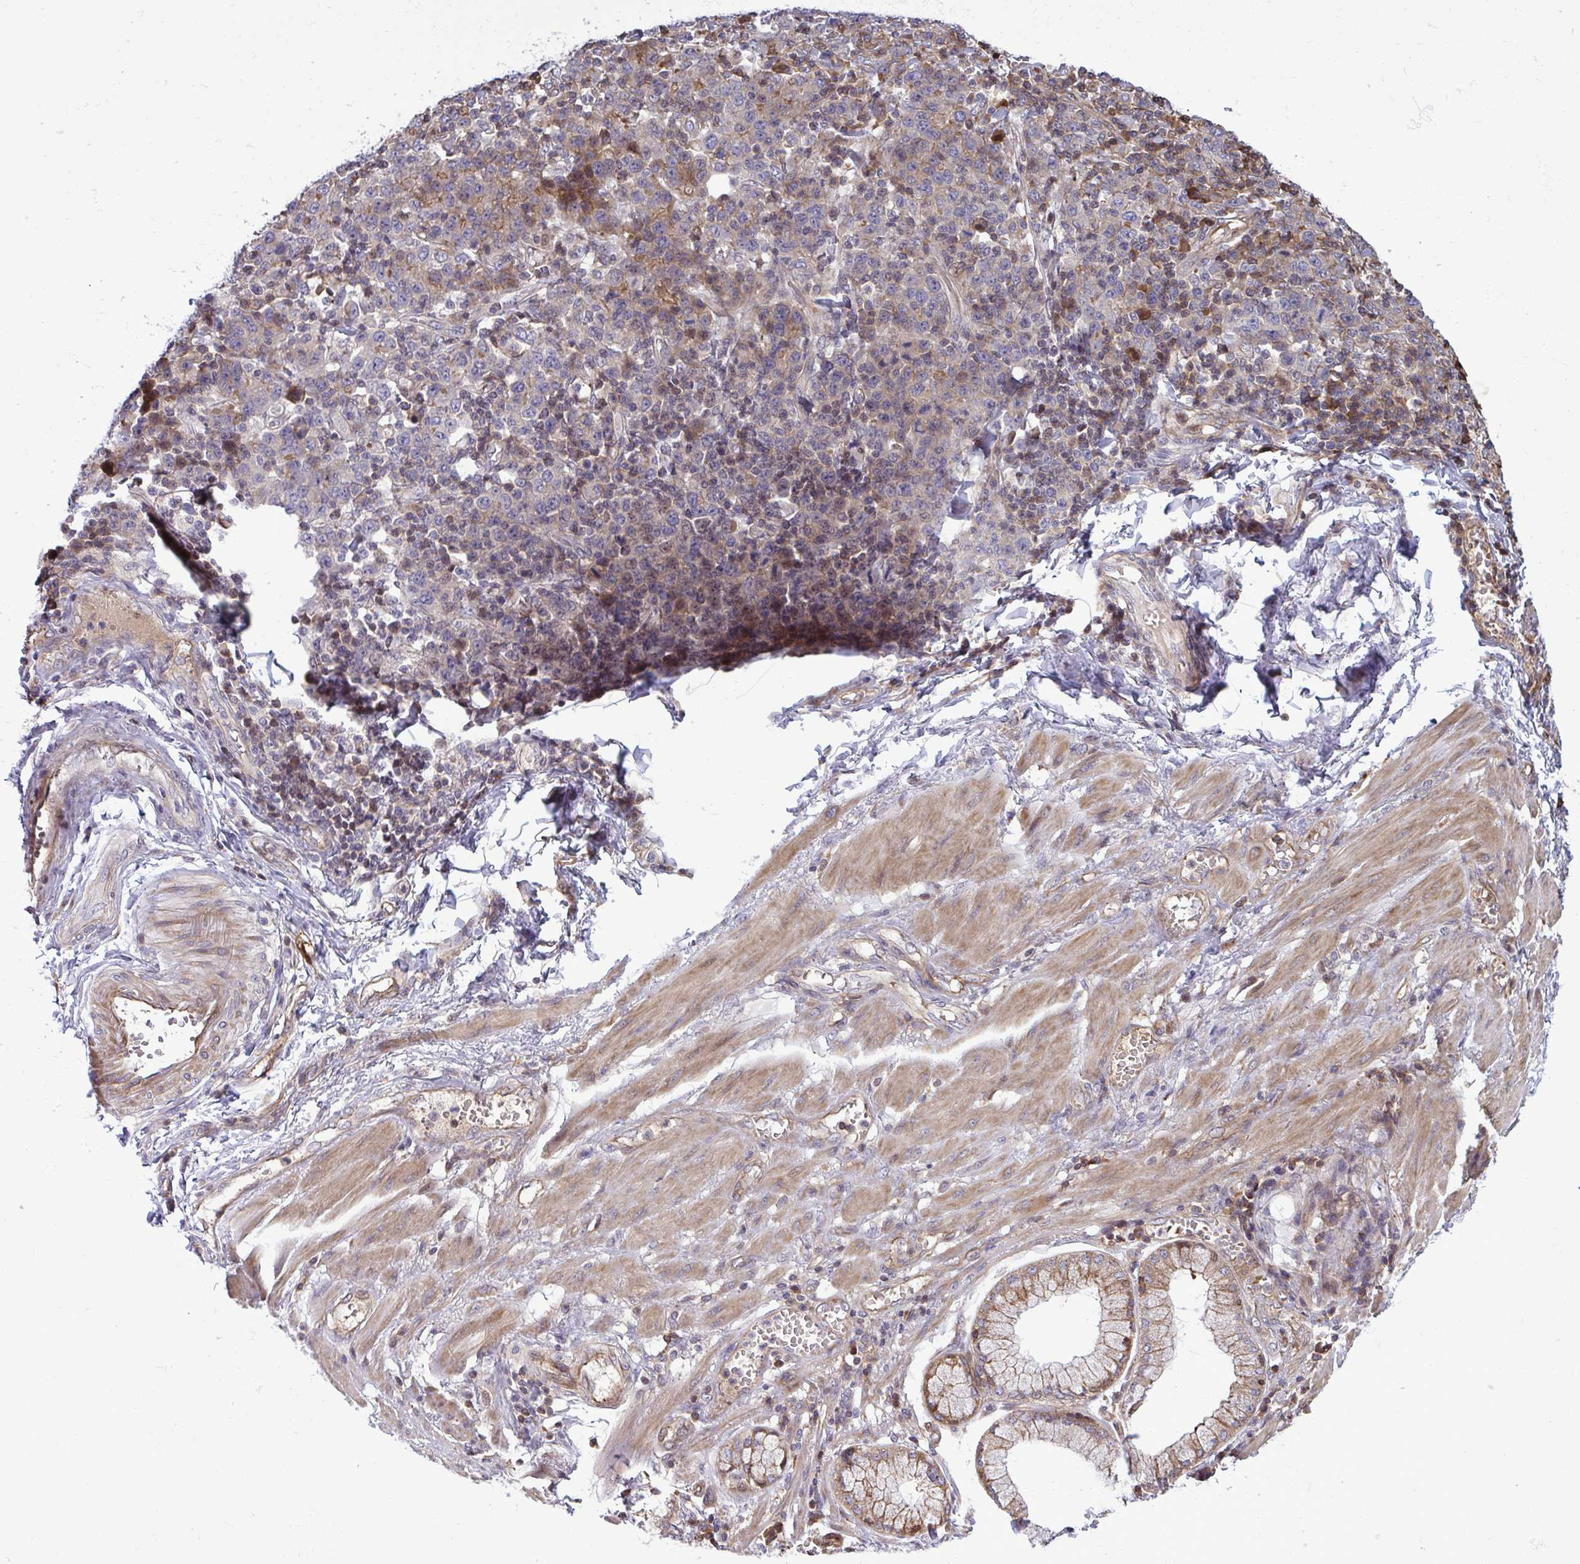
{"staining": {"intensity": "weak", "quantity": "<25%", "location": "cytoplasmic/membranous"}, "tissue": "stomach cancer", "cell_type": "Tumor cells", "image_type": "cancer", "snomed": [{"axis": "morphology", "description": "Adenocarcinoma, NOS"}, {"axis": "topography", "description": "Stomach, upper"}], "caption": "Immunohistochemical staining of stomach adenocarcinoma exhibits no significant positivity in tumor cells.", "gene": "ZSCAN9", "patient": {"sex": "male", "age": 69}}